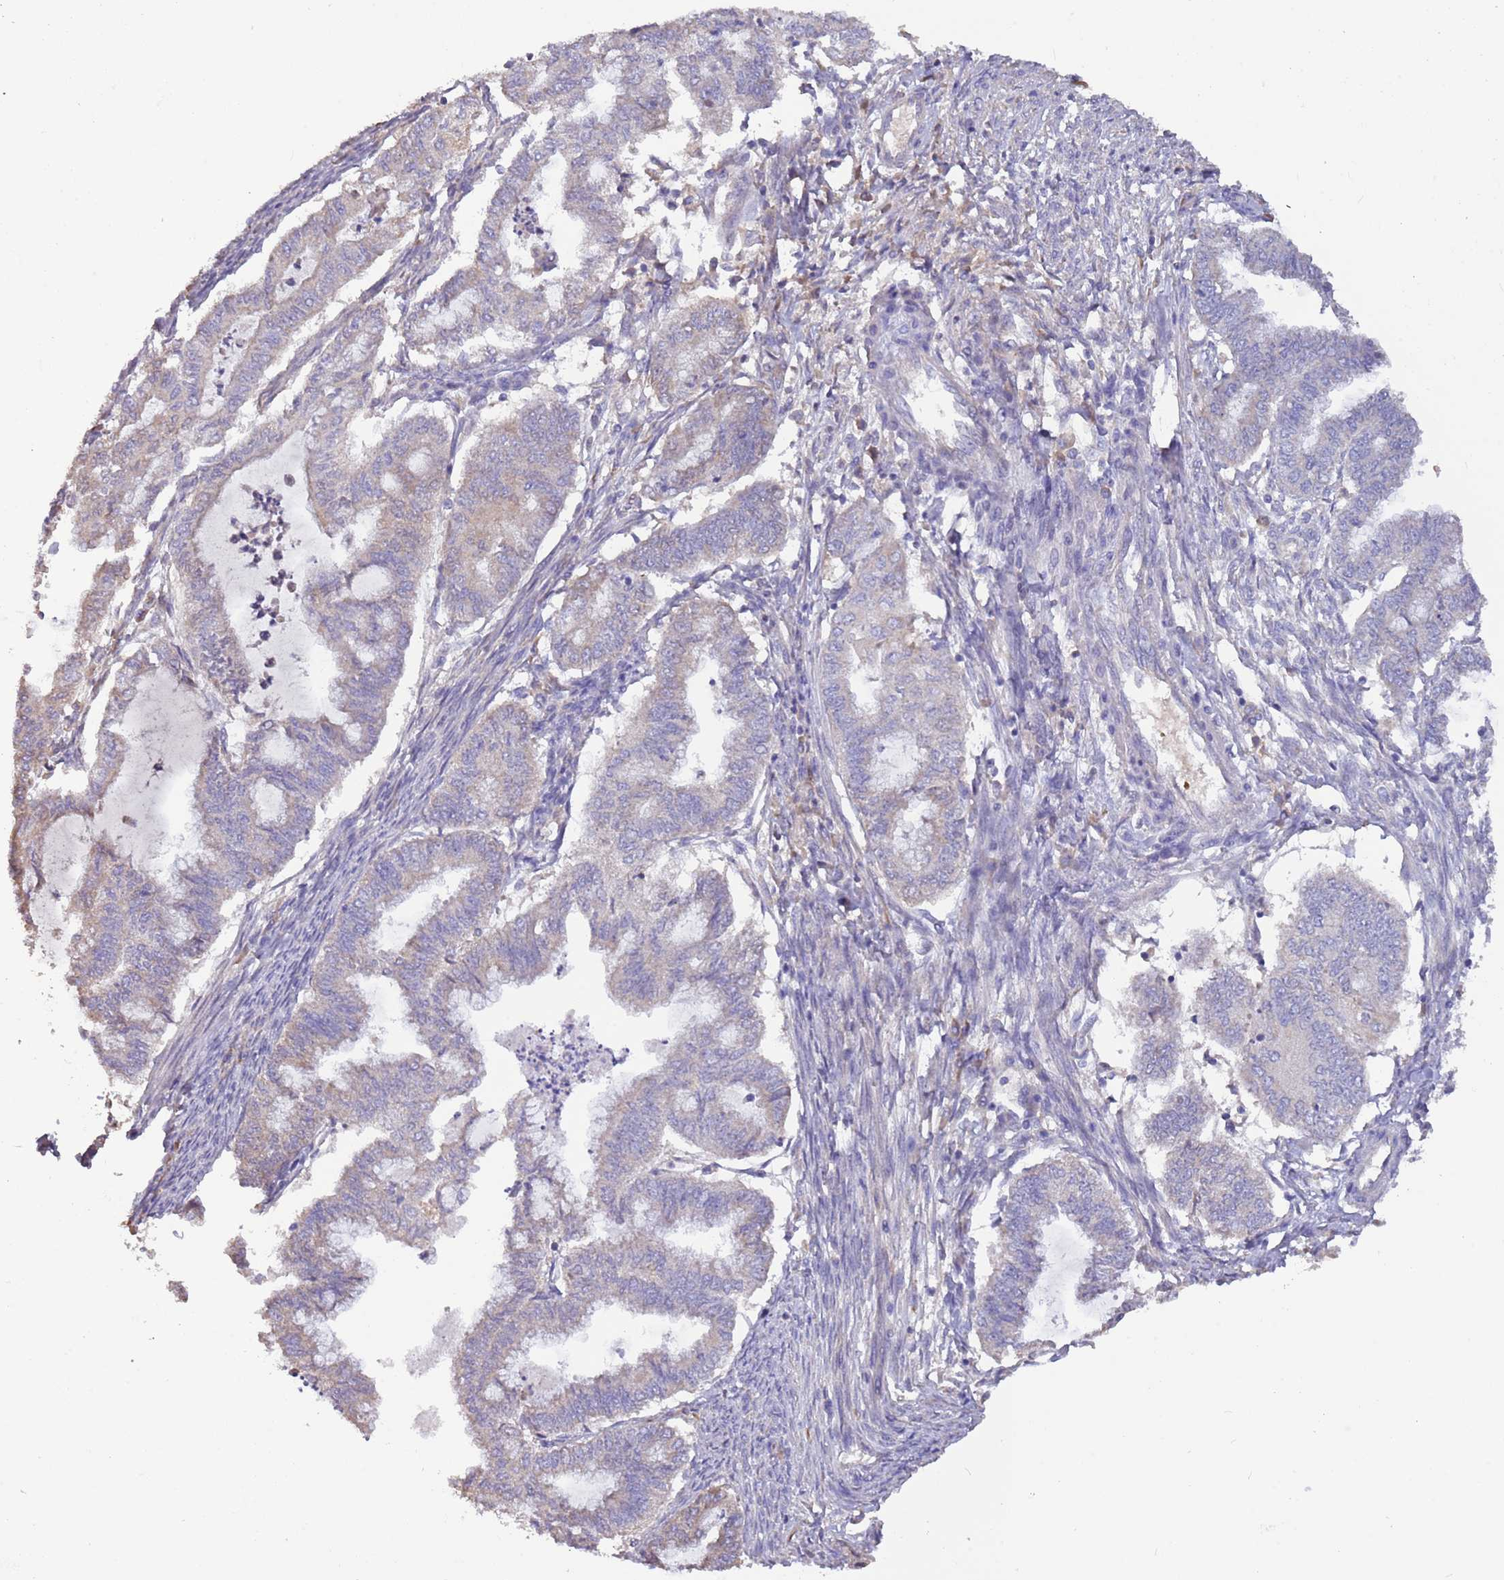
{"staining": {"intensity": "negative", "quantity": "none", "location": "none"}, "tissue": "endometrial cancer", "cell_type": "Tumor cells", "image_type": "cancer", "snomed": [{"axis": "morphology", "description": "Adenocarcinoma, NOS"}, {"axis": "topography", "description": "Endometrium"}], "caption": "There is no significant expression in tumor cells of endometrial cancer.", "gene": "TRMO", "patient": {"sex": "female", "age": 79}}